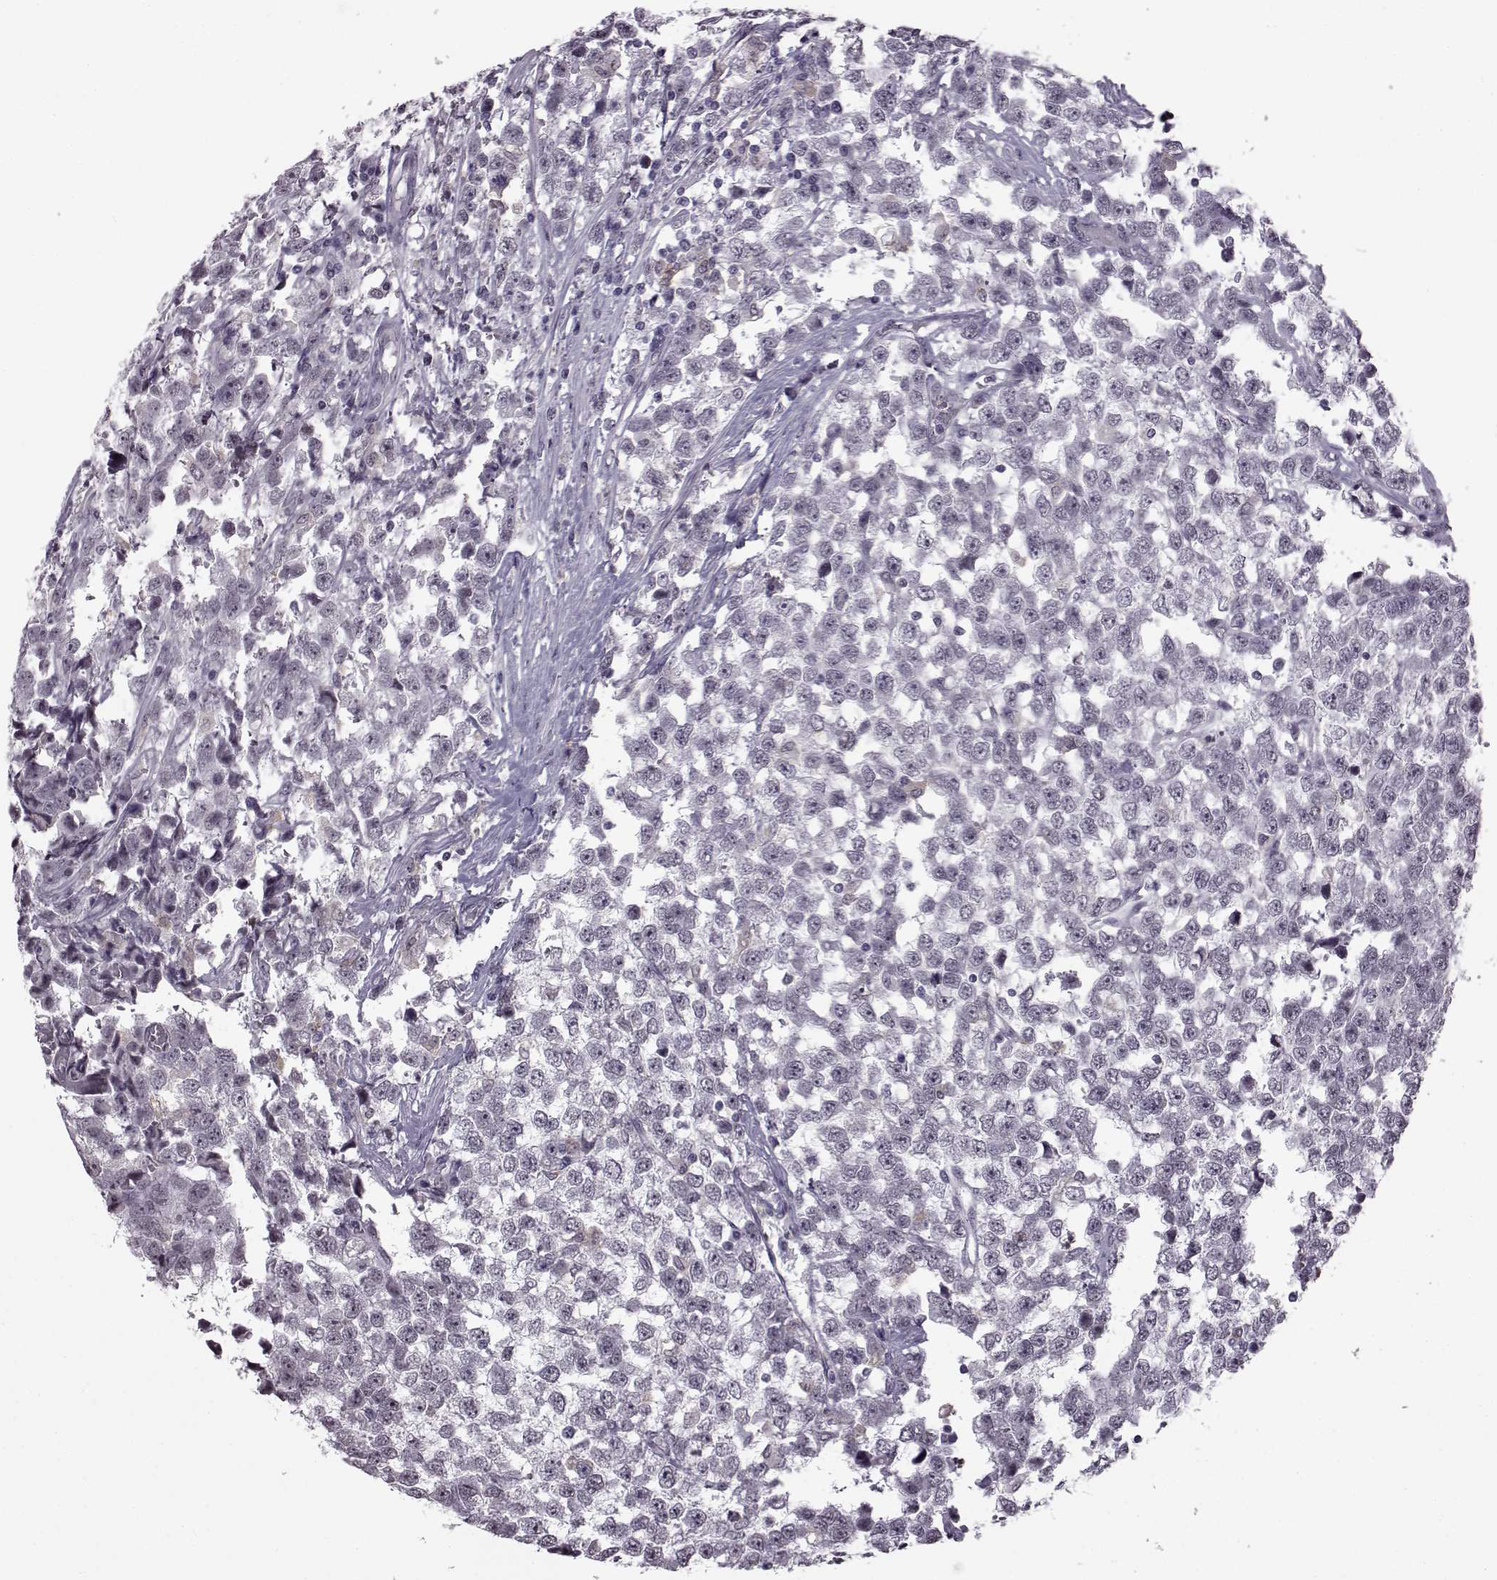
{"staining": {"intensity": "negative", "quantity": "none", "location": "none"}, "tissue": "testis cancer", "cell_type": "Tumor cells", "image_type": "cancer", "snomed": [{"axis": "morphology", "description": "Seminoma, NOS"}, {"axis": "topography", "description": "Testis"}], "caption": "IHC image of testis cancer (seminoma) stained for a protein (brown), which displays no staining in tumor cells.", "gene": "SLC28A2", "patient": {"sex": "male", "age": 34}}